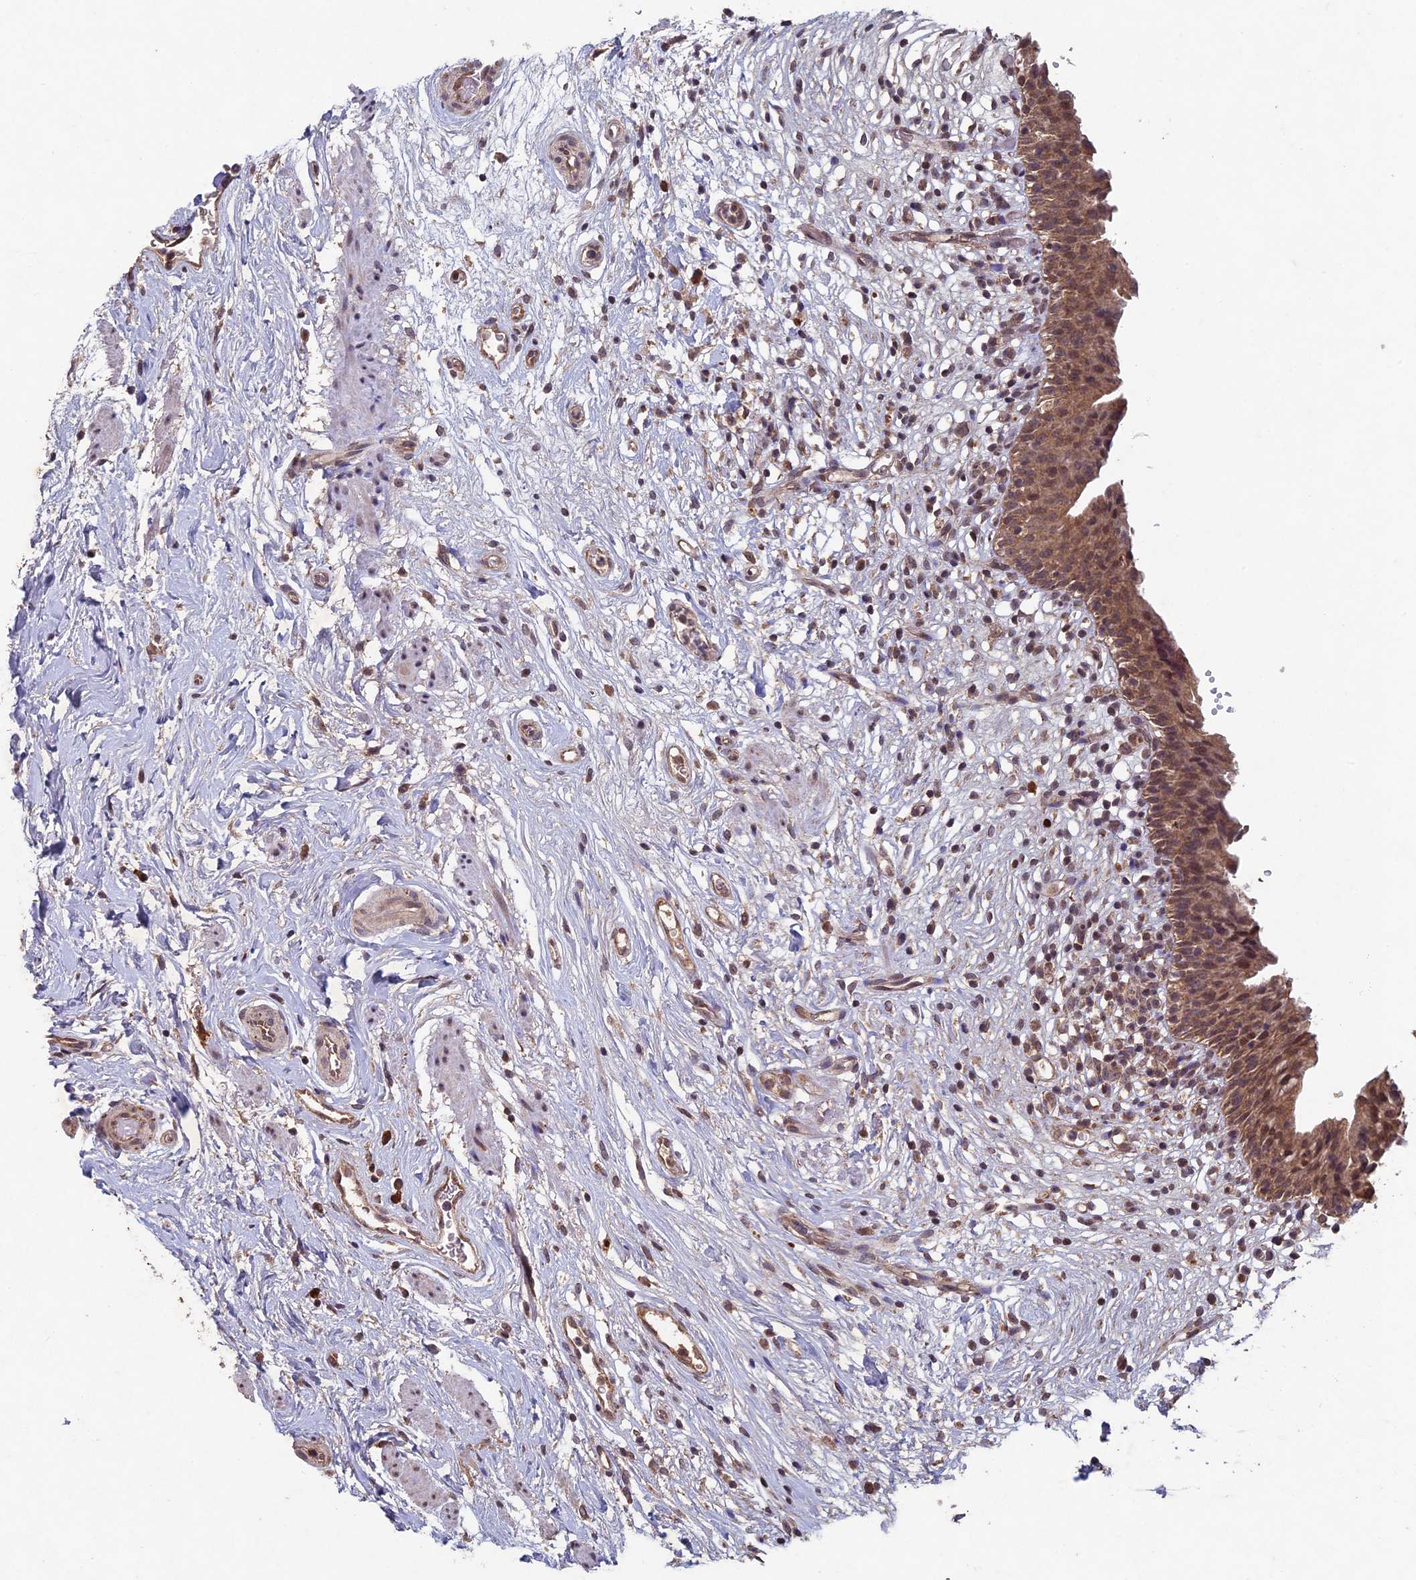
{"staining": {"intensity": "moderate", "quantity": ">75%", "location": "cytoplasmic/membranous"}, "tissue": "urinary bladder", "cell_type": "Urothelial cells", "image_type": "normal", "snomed": [{"axis": "morphology", "description": "Normal tissue, NOS"}, {"axis": "morphology", "description": "Inflammation, NOS"}, {"axis": "topography", "description": "Urinary bladder"}], "caption": "Immunohistochemistry image of benign urinary bladder: urinary bladder stained using immunohistochemistry (IHC) shows medium levels of moderate protein expression localized specifically in the cytoplasmic/membranous of urothelial cells, appearing as a cytoplasmic/membranous brown color.", "gene": "RCCD1", "patient": {"sex": "male", "age": 63}}